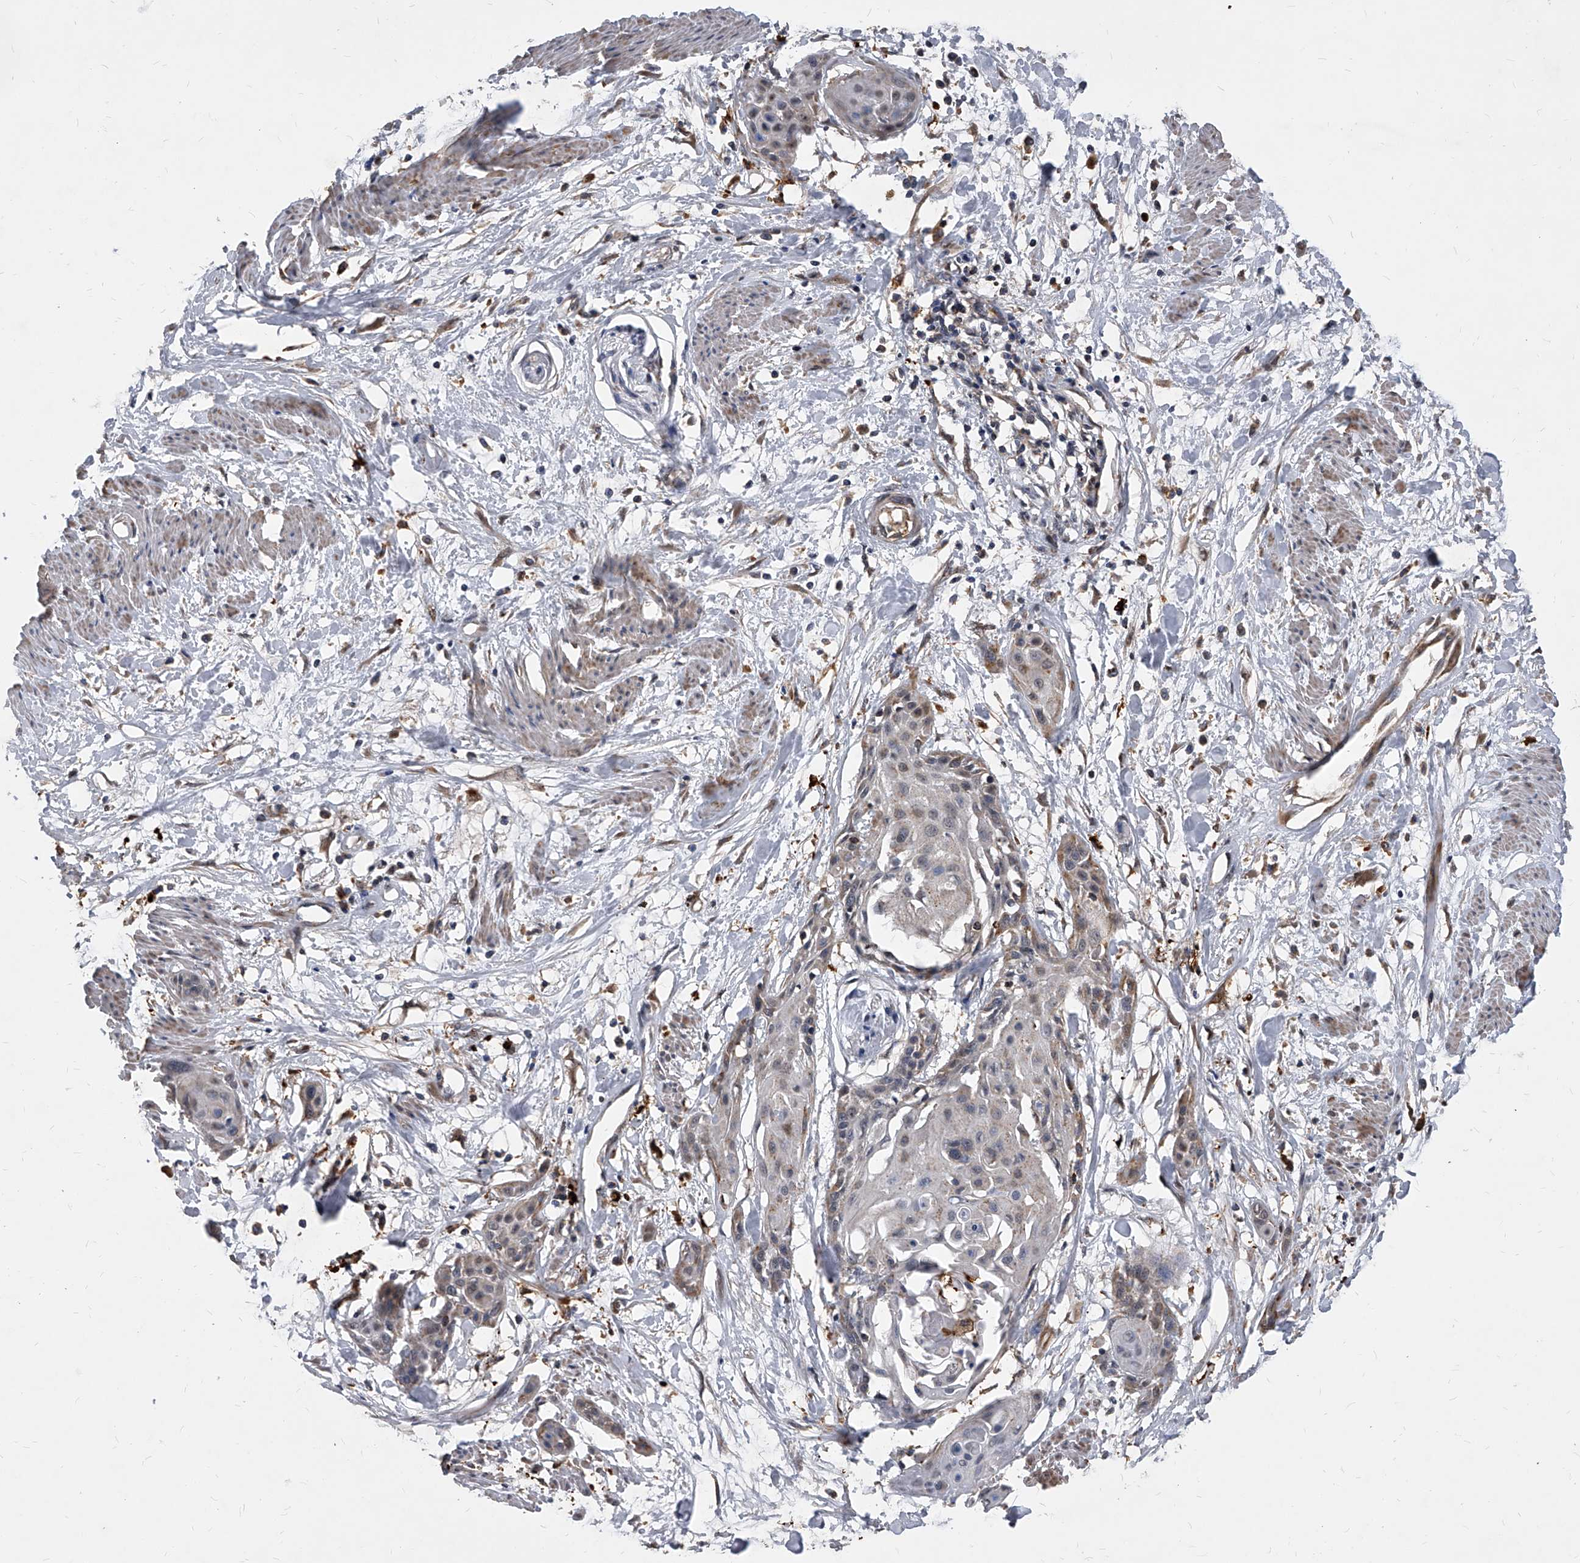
{"staining": {"intensity": "weak", "quantity": "<25%", "location": "cytoplasmic/membranous"}, "tissue": "cervical cancer", "cell_type": "Tumor cells", "image_type": "cancer", "snomed": [{"axis": "morphology", "description": "Squamous cell carcinoma, NOS"}, {"axis": "topography", "description": "Cervix"}], "caption": "The micrograph exhibits no significant staining in tumor cells of cervical cancer.", "gene": "SOBP", "patient": {"sex": "female", "age": 57}}